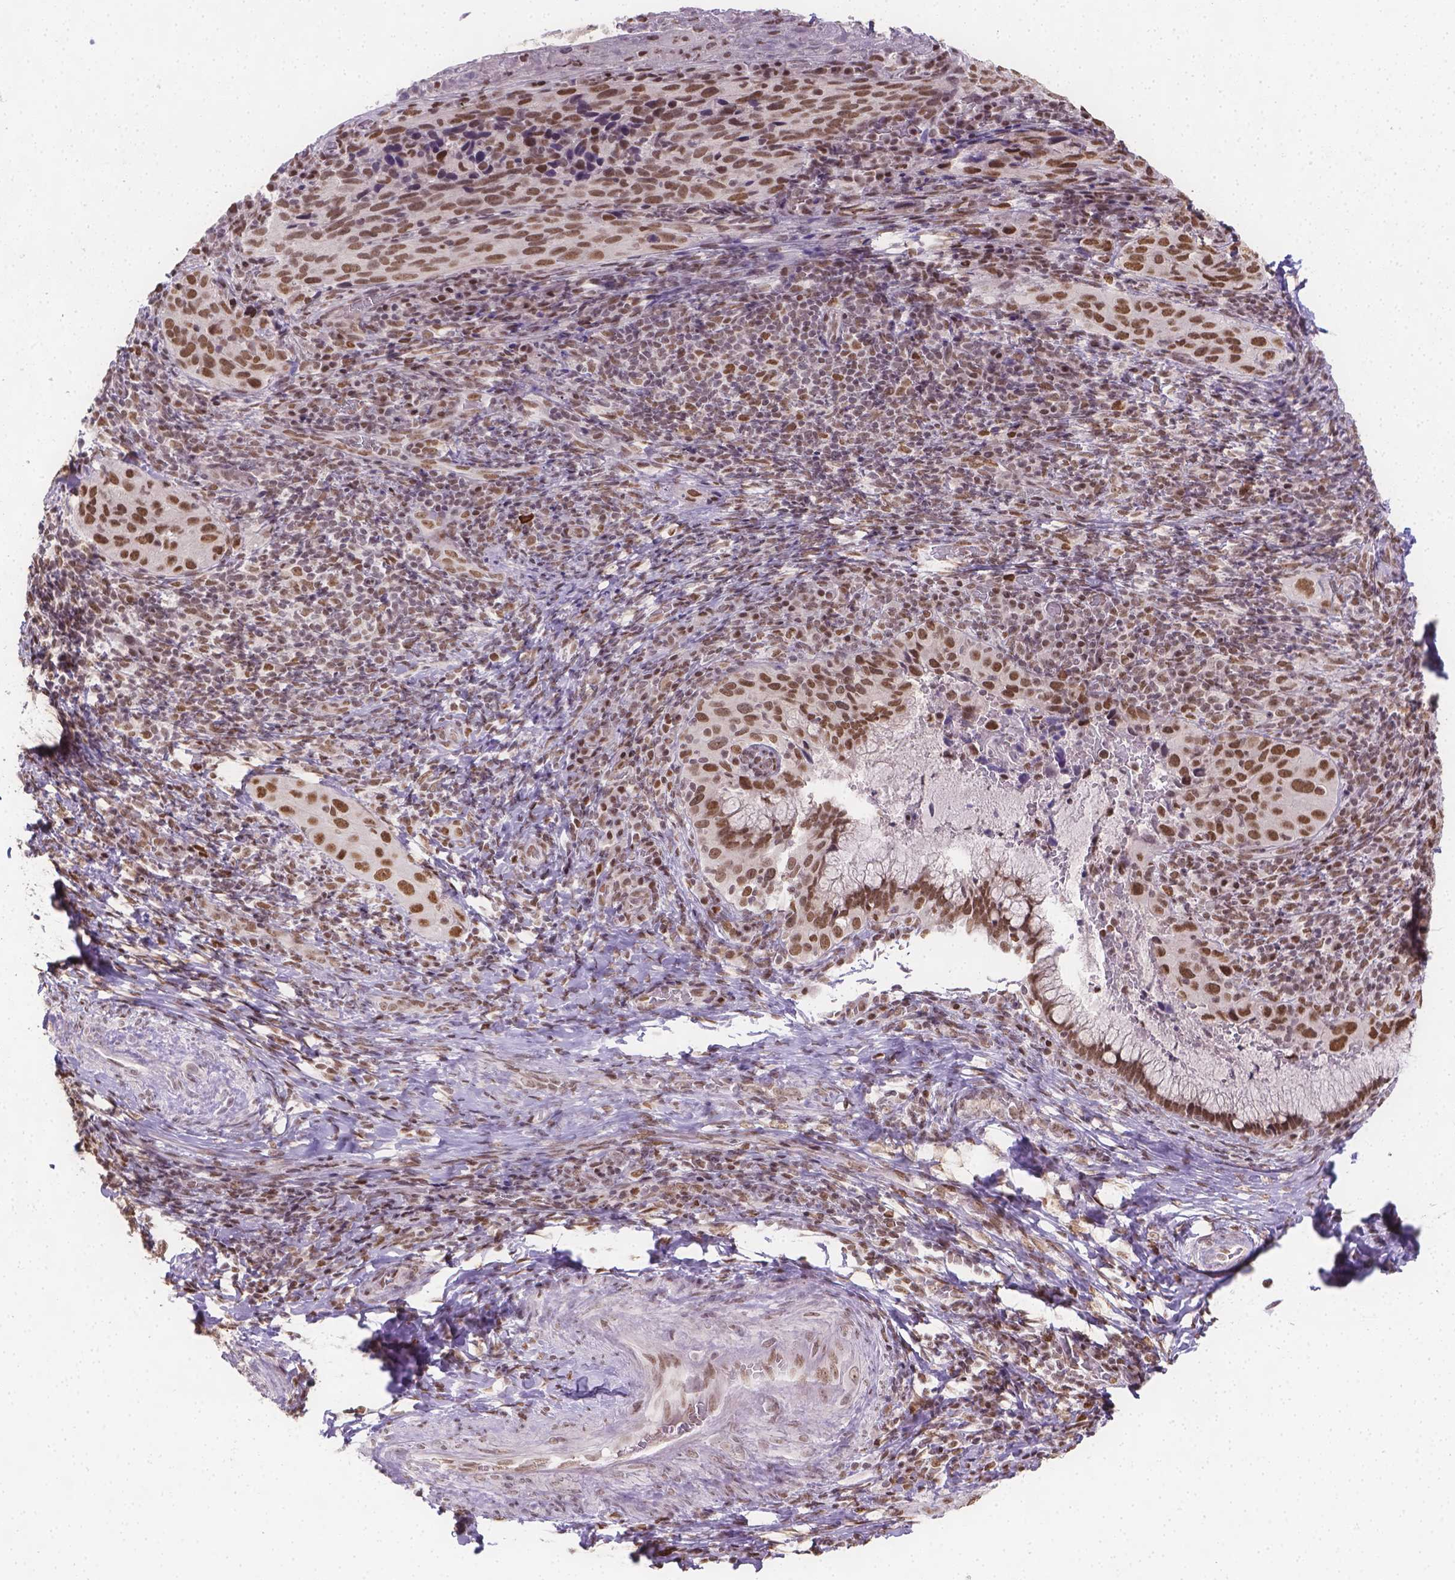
{"staining": {"intensity": "moderate", "quantity": ">75%", "location": "nuclear"}, "tissue": "cervical cancer", "cell_type": "Tumor cells", "image_type": "cancer", "snomed": [{"axis": "morphology", "description": "Normal tissue, NOS"}, {"axis": "morphology", "description": "Squamous cell carcinoma, NOS"}, {"axis": "topography", "description": "Cervix"}], "caption": "Protein expression analysis of squamous cell carcinoma (cervical) demonstrates moderate nuclear staining in about >75% of tumor cells. Nuclei are stained in blue.", "gene": "FANCE", "patient": {"sex": "female", "age": 51}}